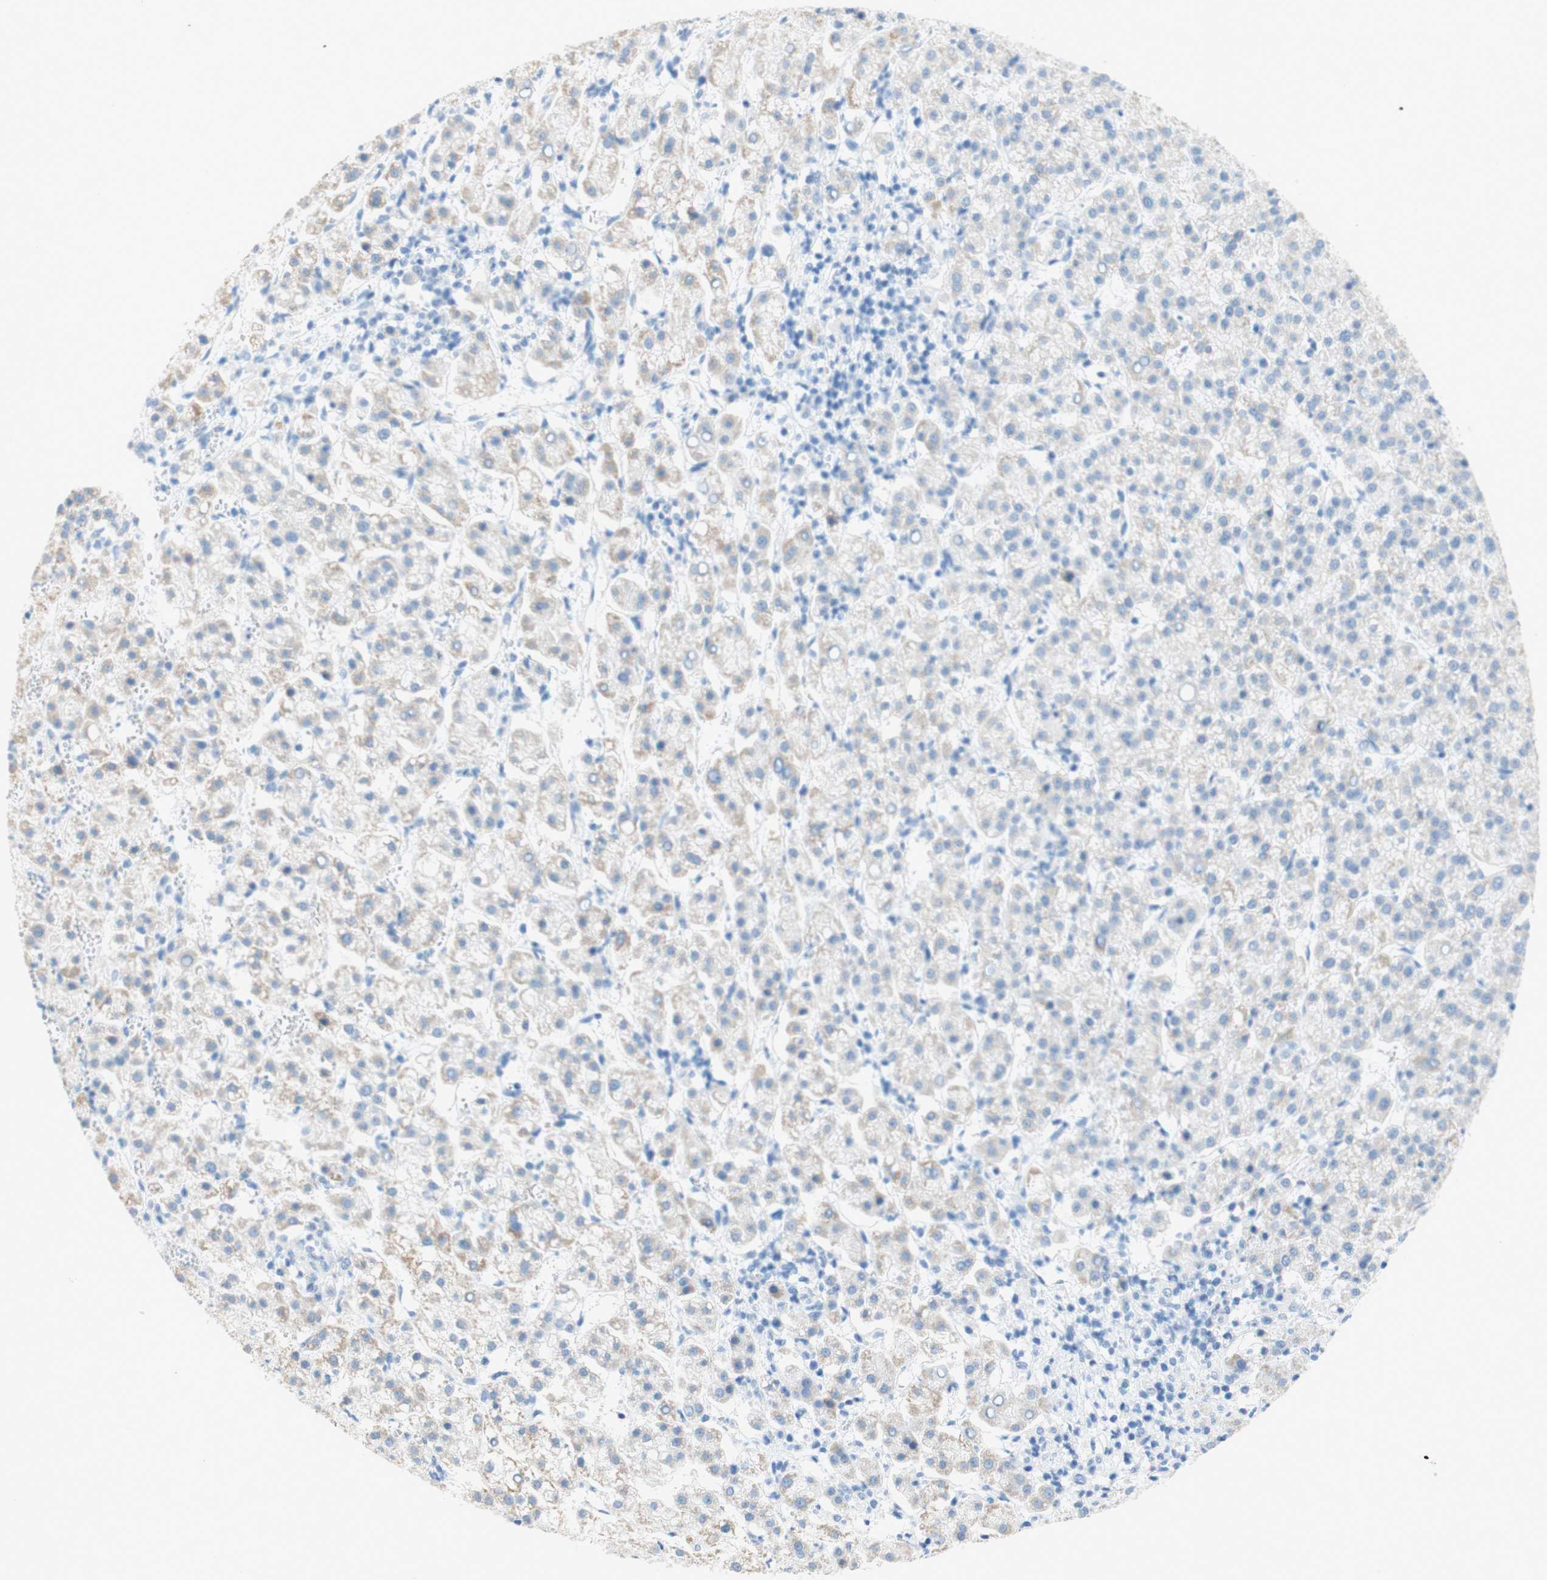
{"staining": {"intensity": "weak", "quantity": "<25%", "location": "cytoplasmic/membranous"}, "tissue": "liver cancer", "cell_type": "Tumor cells", "image_type": "cancer", "snomed": [{"axis": "morphology", "description": "Carcinoma, Hepatocellular, NOS"}, {"axis": "topography", "description": "Liver"}], "caption": "The IHC image has no significant expression in tumor cells of hepatocellular carcinoma (liver) tissue.", "gene": "POLR2J3", "patient": {"sex": "female", "age": 58}}